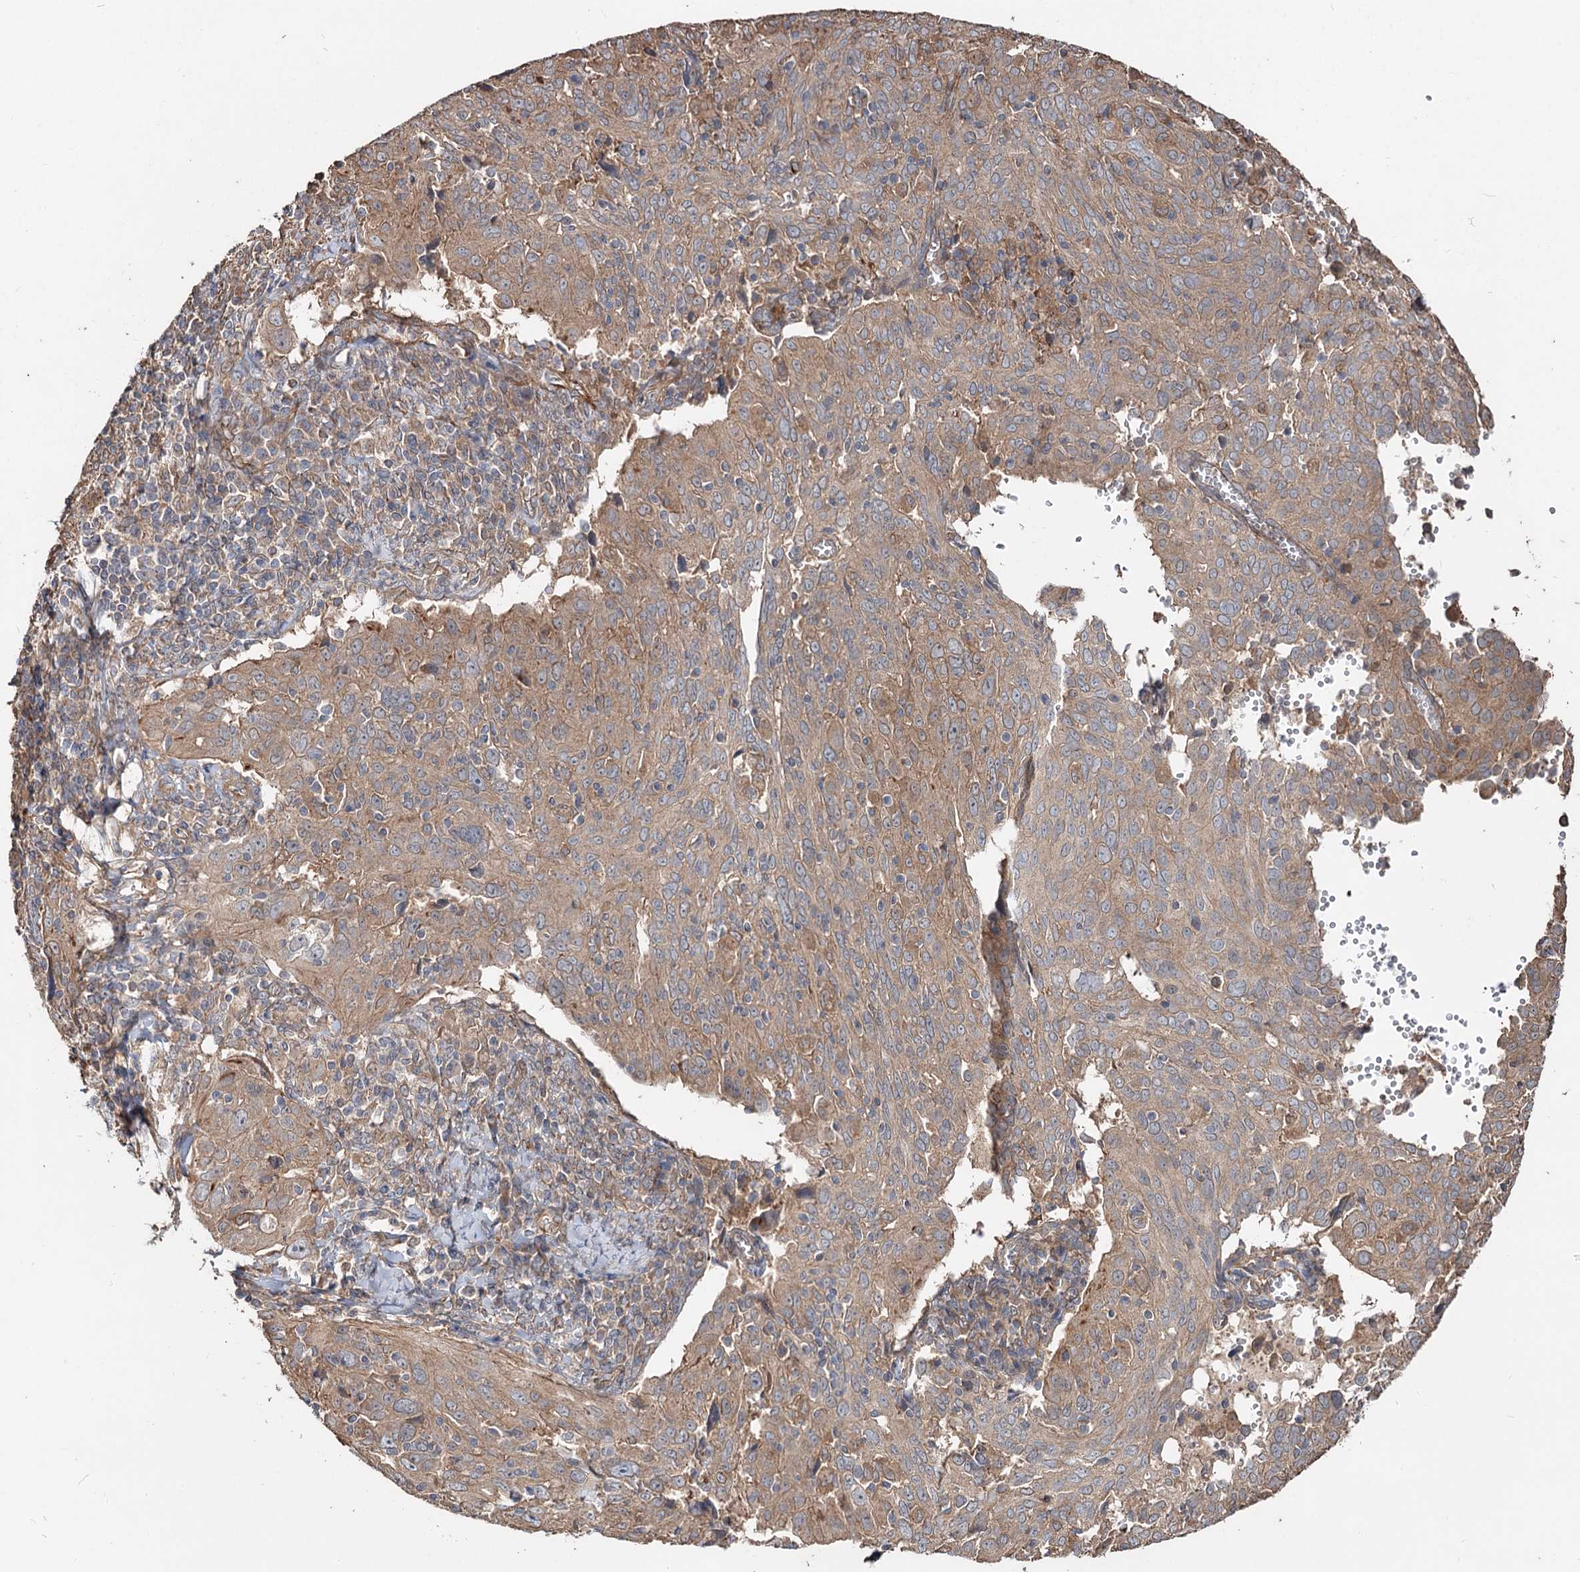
{"staining": {"intensity": "moderate", "quantity": ">75%", "location": "cytoplasmic/membranous"}, "tissue": "cervical cancer", "cell_type": "Tumor cells", "image_type": "cancer", "snomed": [{"axis": "morphology", "description": "Squamous cell carcinoma, NOS"}, {"axis": "topography", "description": "Cervix"}], "caption": "The photomicrograph demonstrates immunohistochemical staining of cervical cancer. There is moderate cytoplasmic/membranous positivity is appreciated in approximately >75% of tumor cells.", "gene": "SPART", "patient": {"sex": "female", "age": 31}}